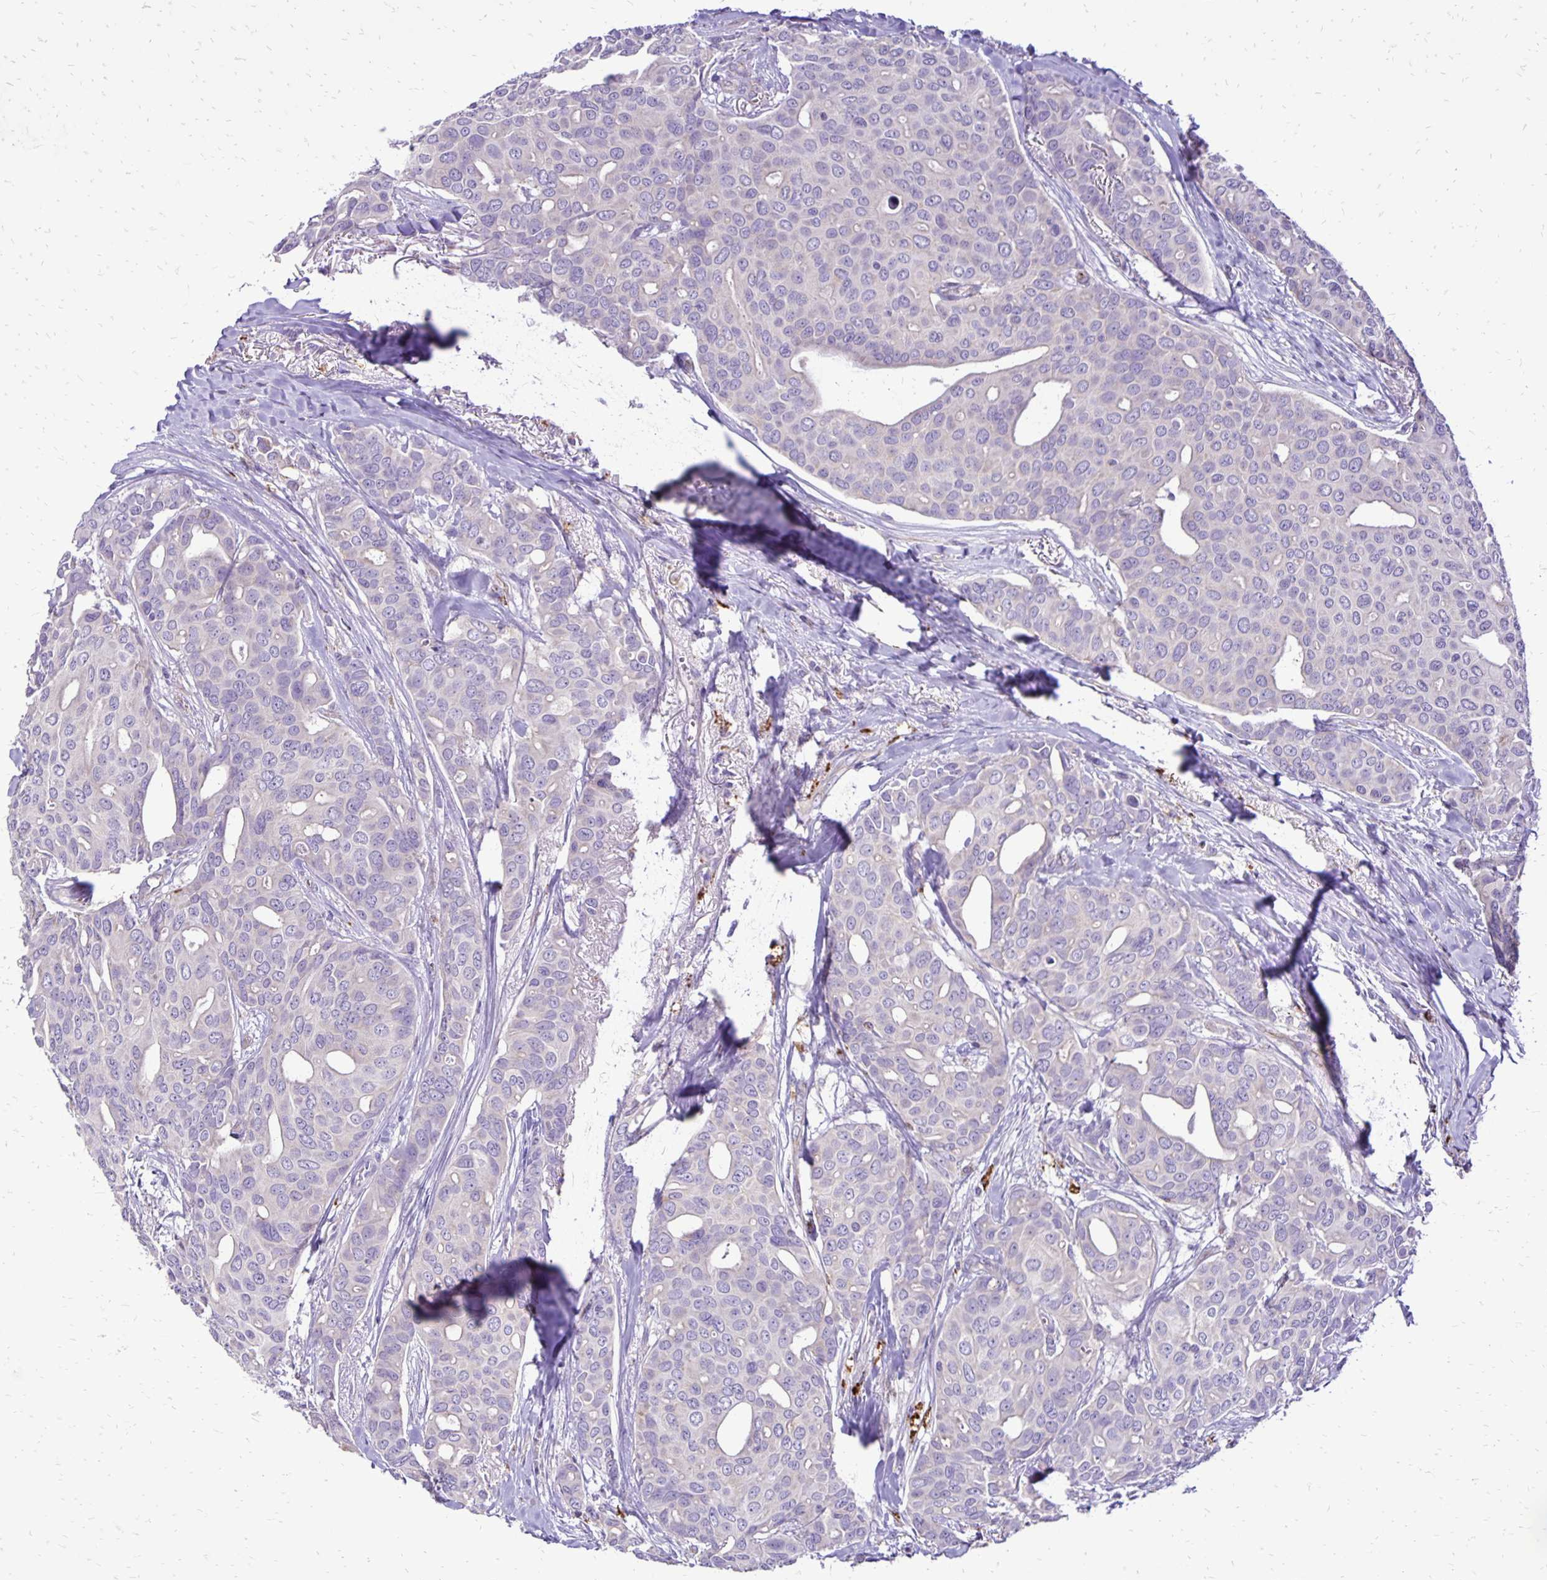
{"staining": {"intensity": "negative", "quantity": "none", "location": "none"}, "tissue": "breast cancer", "cell_type": "Tumor cells", "image_type": "cancer", "snomed": [{"axis": "morphology", "description": "Duct carcinoma"}, {"axis": "topography", "description": "Breast"}], "caption": "Tumor cells are negative for protein expression in human breast cancer (intraductal carcinoma). Brightfield microscopy of immunohistochemistry stained with DAB (3,3'-diaminobenzidine) (brown) and hematoxylin (blue), captured at high magnification.", "gene": "EIF5A", "patient": {"sex": "female", "age": 54}}